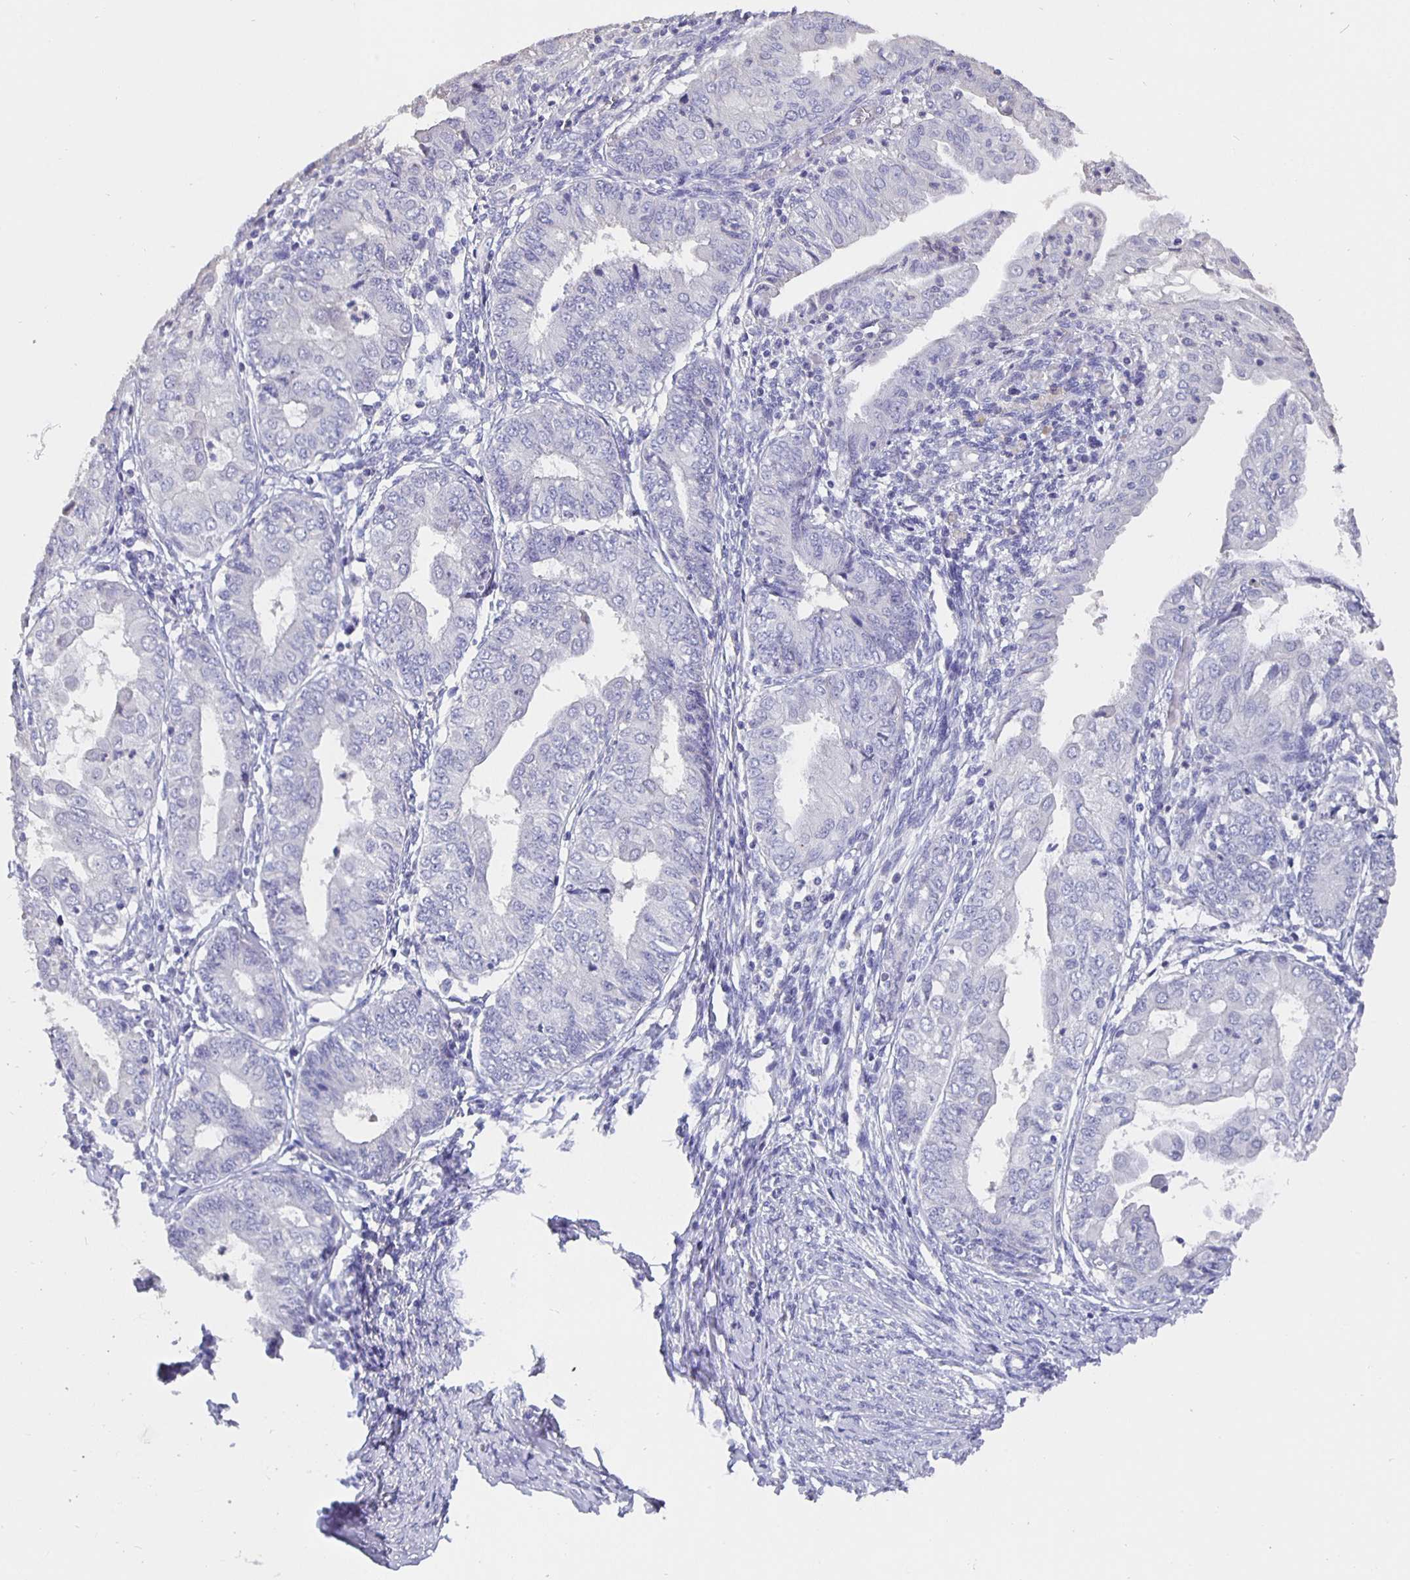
{"staining": {"intensity": "negative", "quantity": "none", "location": "none"}, "tissue": "endometrial cancer", "cell_type": "Tumor cells", "image_type": "cancer", "snomed": [{"axis": "morphology", "description": "Adenocarcinoma, NOS"}, {"axis": "topography", "description": "Endometrium"}], "caption": "An IHC histopathology image of adenocarcinoma (endometrial) is shown. There is no staining in tumor cells of adenocarcinoma (endometrial).", "gene": "CFAP74", "patient": {"sex": "female", "age": 68}}